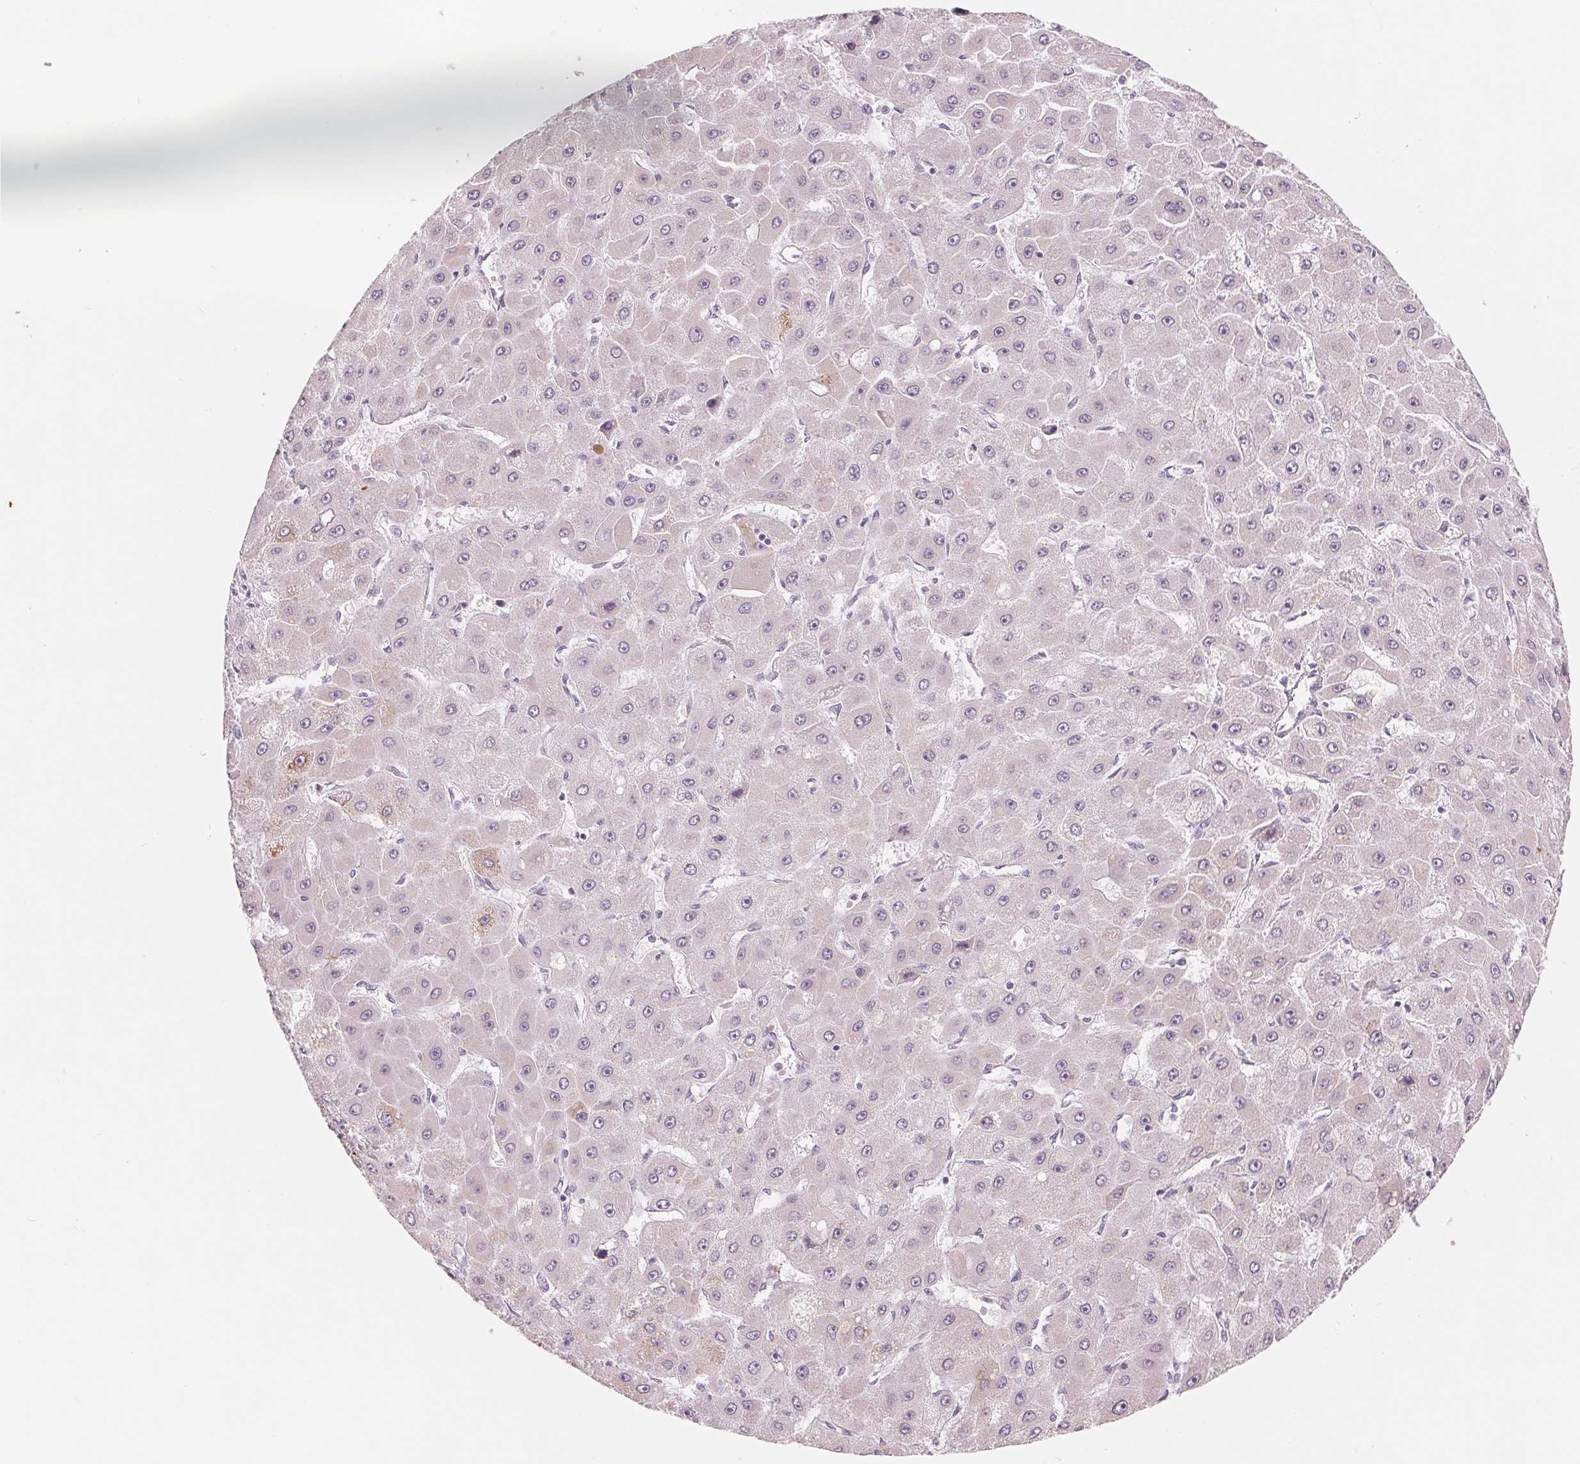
{"staining": {"intensity": "negative", "quantity": "none", "location": "none"}, "tissue": "liver cancer", "cell_type": "Tumor cells", "image_type": "cancer", "snomed": [{"axis": "morphology", "description": "Carcinoma, Hepatocellular, NOS"}, {"axis": "topography", "description": "Liver"}], "caption": "Immunohistochemistry (IHC) photomicrograph of hepatocellular carcinoma (liver) stained for a protein (brown), which demonstrates no positivity in tumor cells.", "gene": "IL9R", "patient": {"sex": "female", "age": 25}}